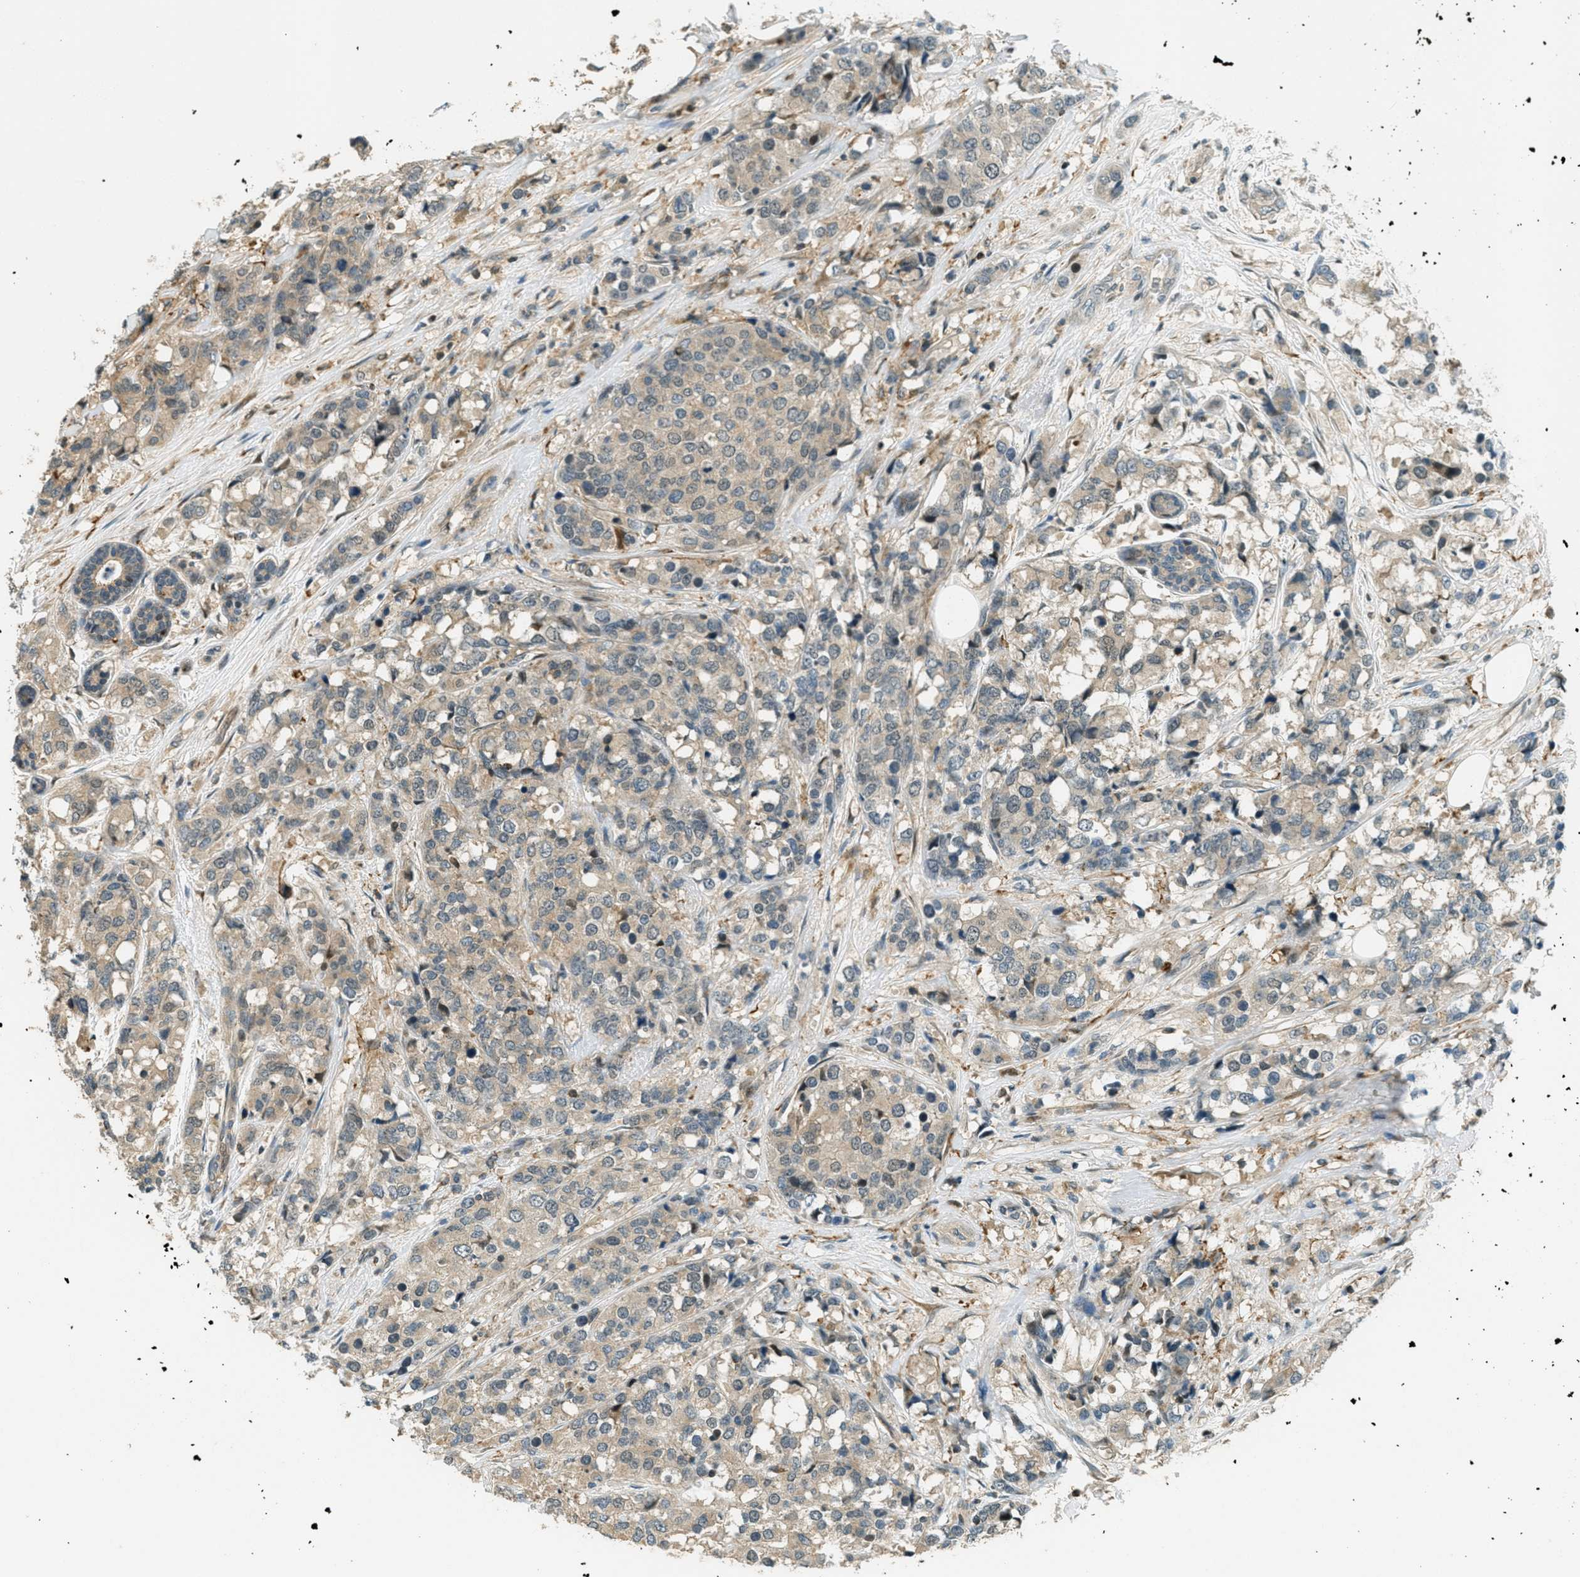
{"staining": {"intensity": "weak", "quantity": ">75%", "location": "cytoplasmic/membranous"}, "tissue": "breast cancer", "cell_type": "Tumor cells", "image_type": "cancer", "snomed": [{"axis": "morphology", "description": "Lobular carcinoma"}, {"axis": "topography", "description": "Breast"}], "caption": "High-power microscopy captured an immunohistochemistry image of lobular carcinoma (breast), revealing weak cytoplasmic/membranous staining in about >75% of tumor cells. Using DAB (3,3'-diaminobenzidine) (brown) and hematoxylin (blue) stains, captured at high magnification using brightfield microscopy.", "gene": "PTPN23", "patient": {"sex": "female", "age": 59}}